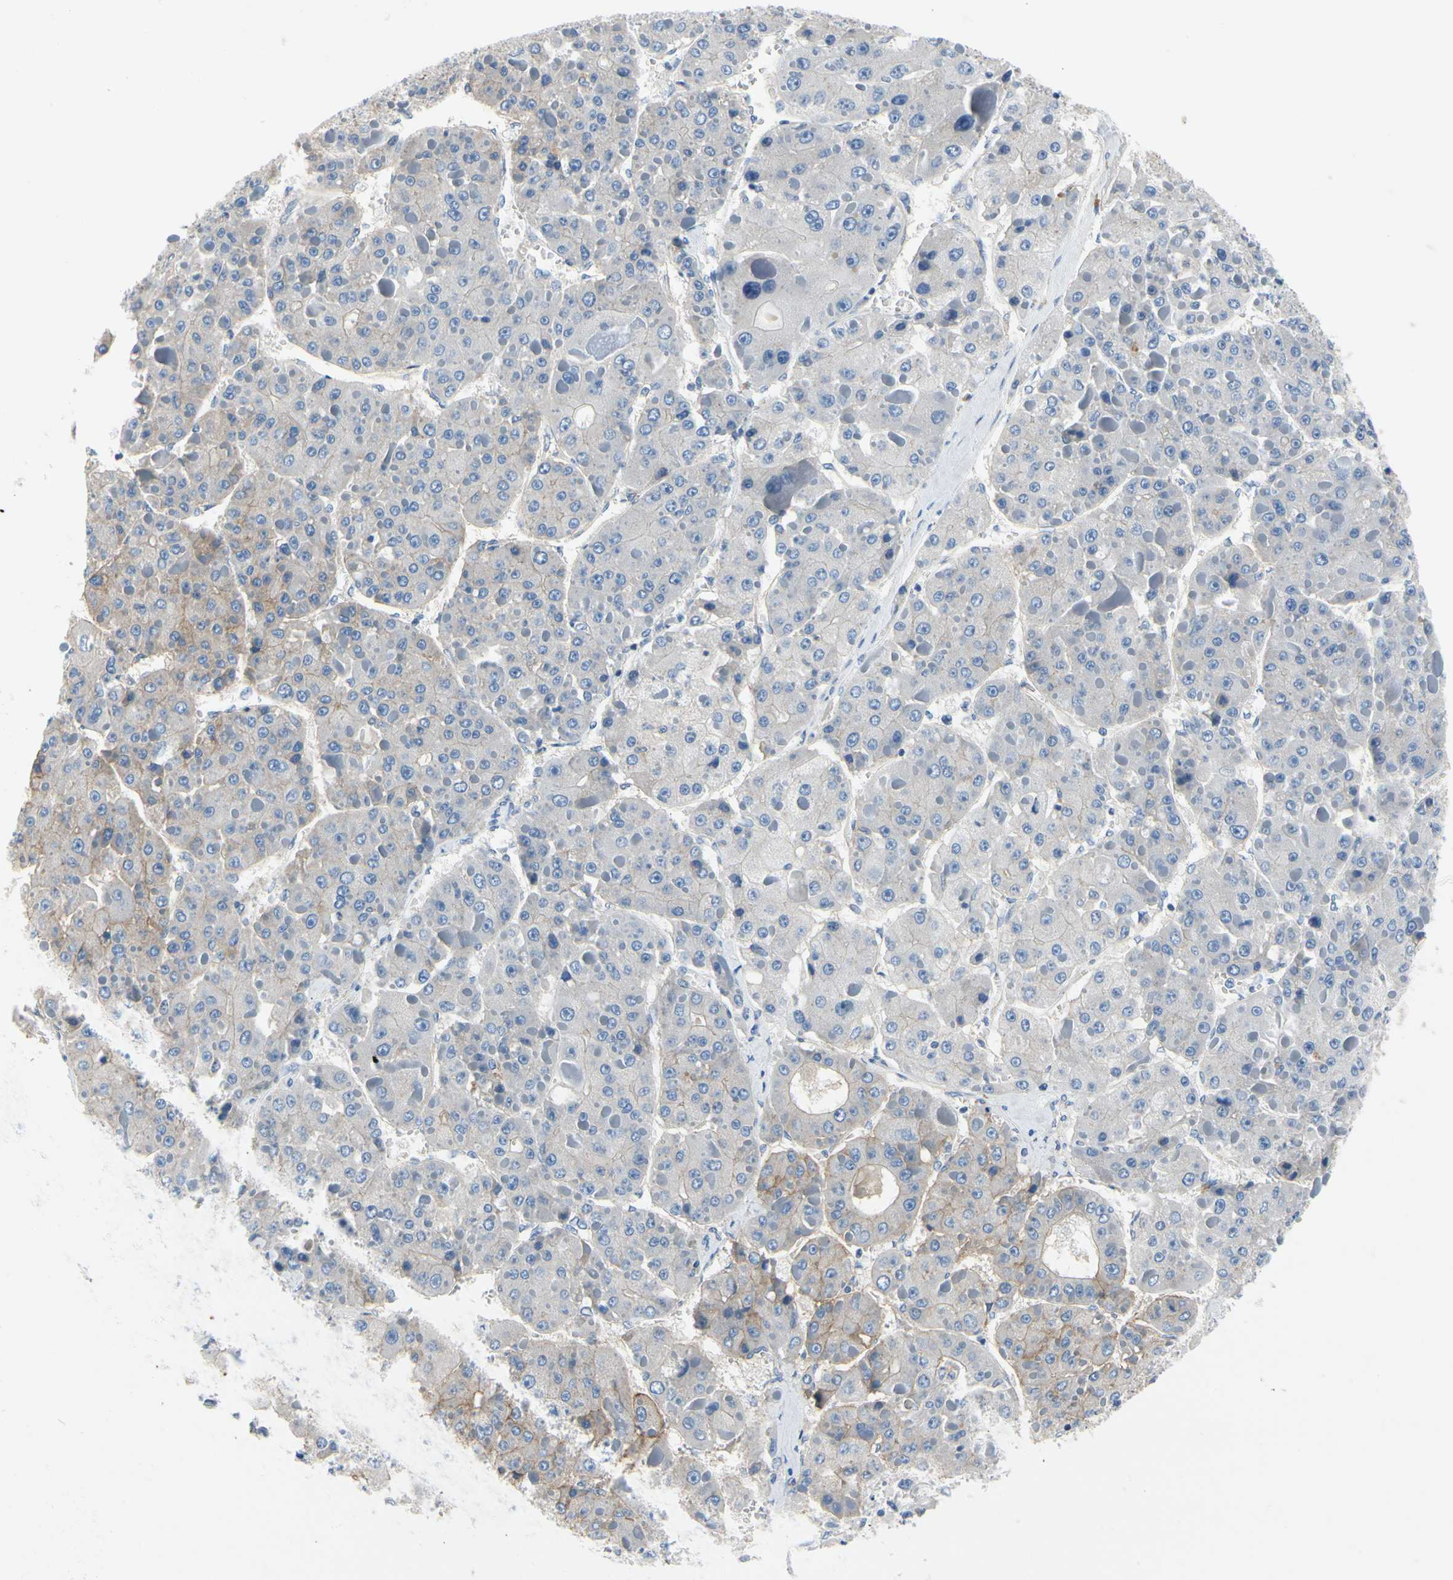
{"staining": {"intensity": "weak", "quantity": "<25%", "location": "cytoplasmic/membranous"}, "tissue": "liver cancer", "cell_type": "Tumor cells", "image_type": "cancer", "snomed": [{"axis": "morphology", "description": "Carcinoma, Hepatocellular, NOS"}, {"axis": "topography", "description": "Liver"}], "caption": "Liver hepatocellular carcinoma stained for a protein using IHC displays no positivity tumor cells.", "gene": "CA14", "patient": {"sex": "female", "age": 73}}